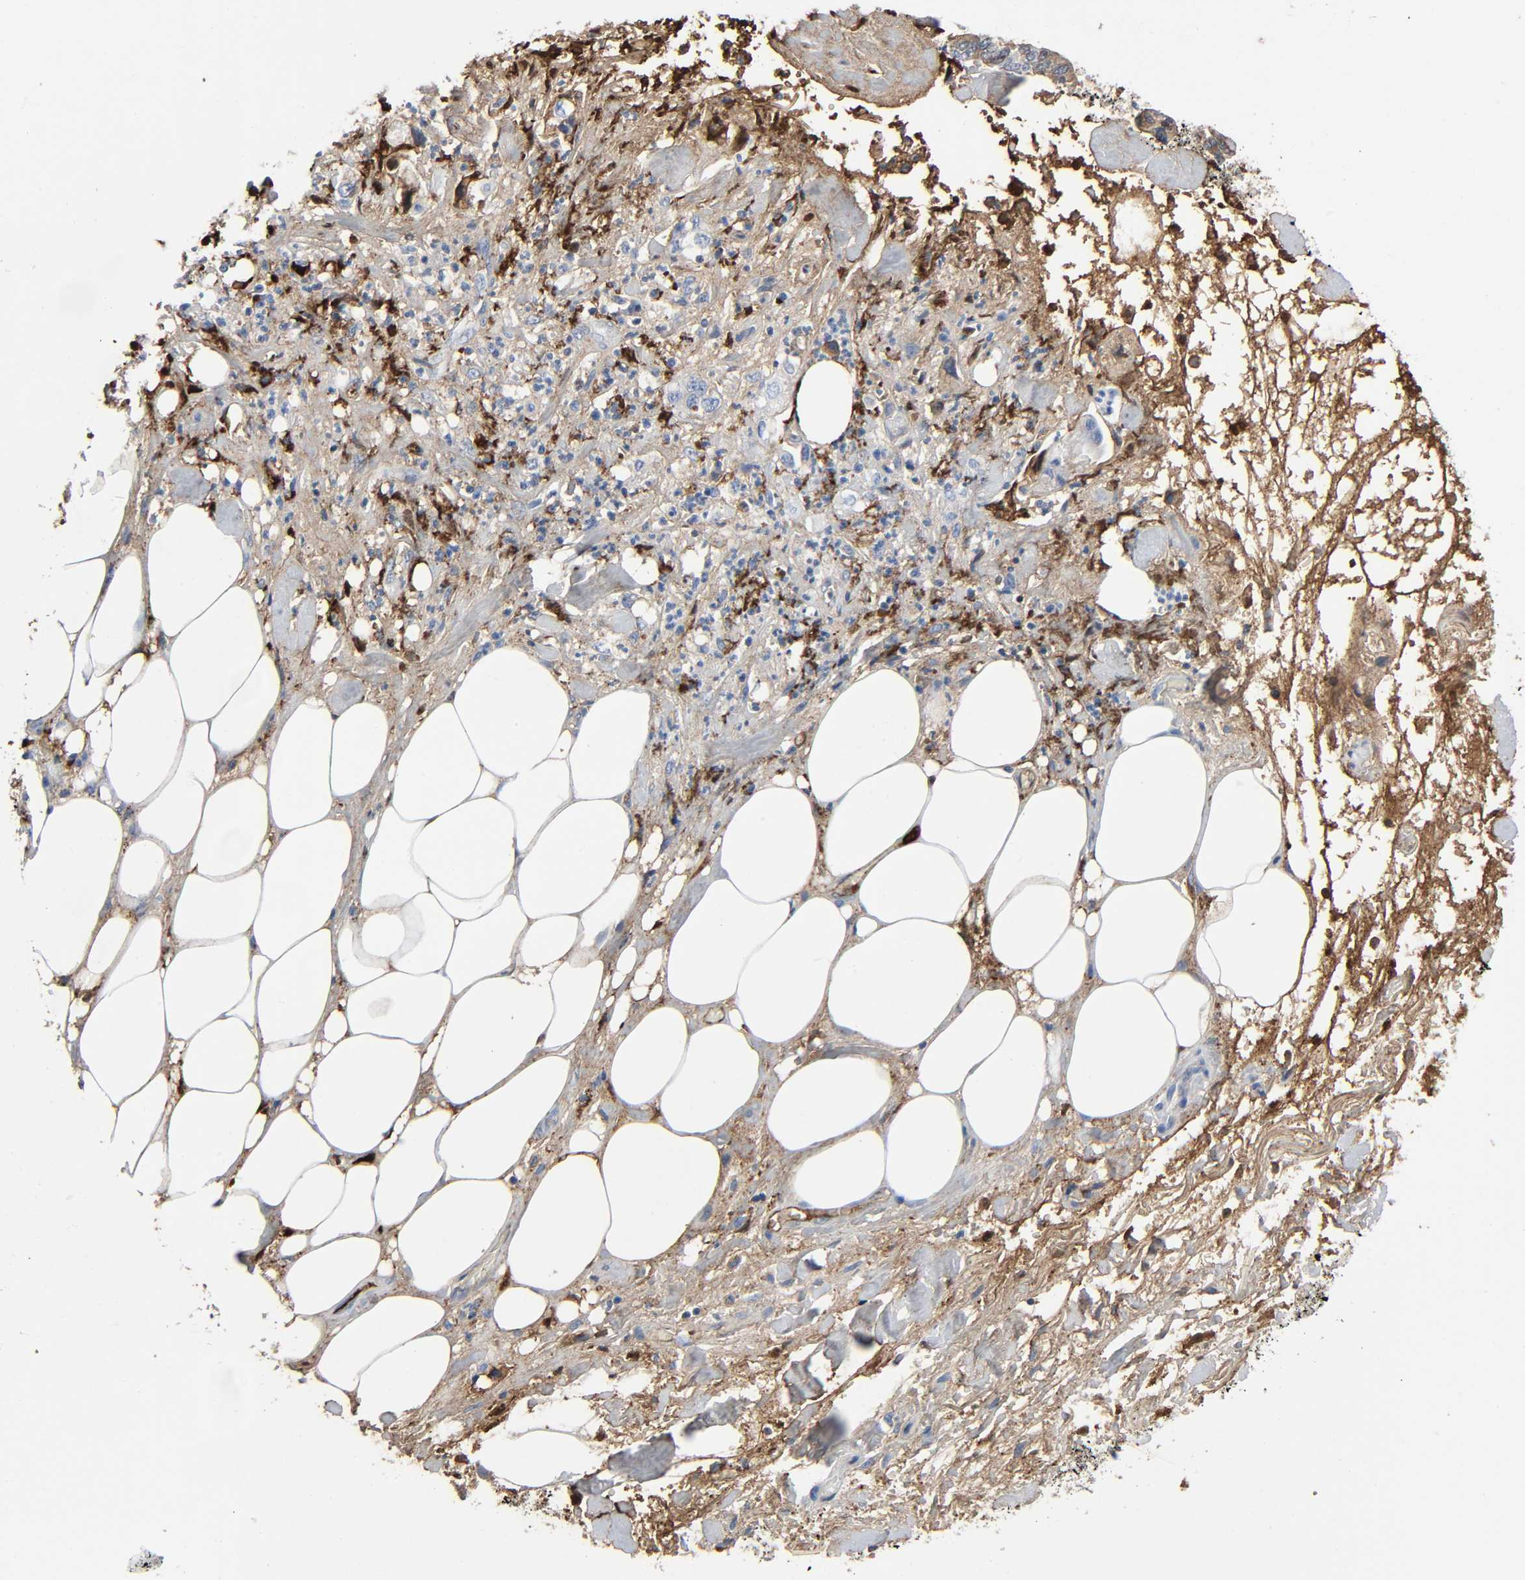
{"staining": {"intensity": "moderate", "quantity": "<25%", "location": "cytoplasmic/membranous"}, "tissue": "pancreatic cancer", "cell_type": "Tumor cells", "image_type": "cancer", "snomed": [{"axis": "morphology", "description": "Adenocarcinoma, NOS"}, {"axis": "topography", "description": "Pancreas"}], "caption": "Adenocarcinoma (pancreatic) stained with DAB (3,3'-diaminobenzidine) IHC demonstrates low levels of moderate cytoplasmic/membranous staining in approximately <25% of tumor cells.", "gene": "C3", "patient": {"sex": "male", "age": 70}}